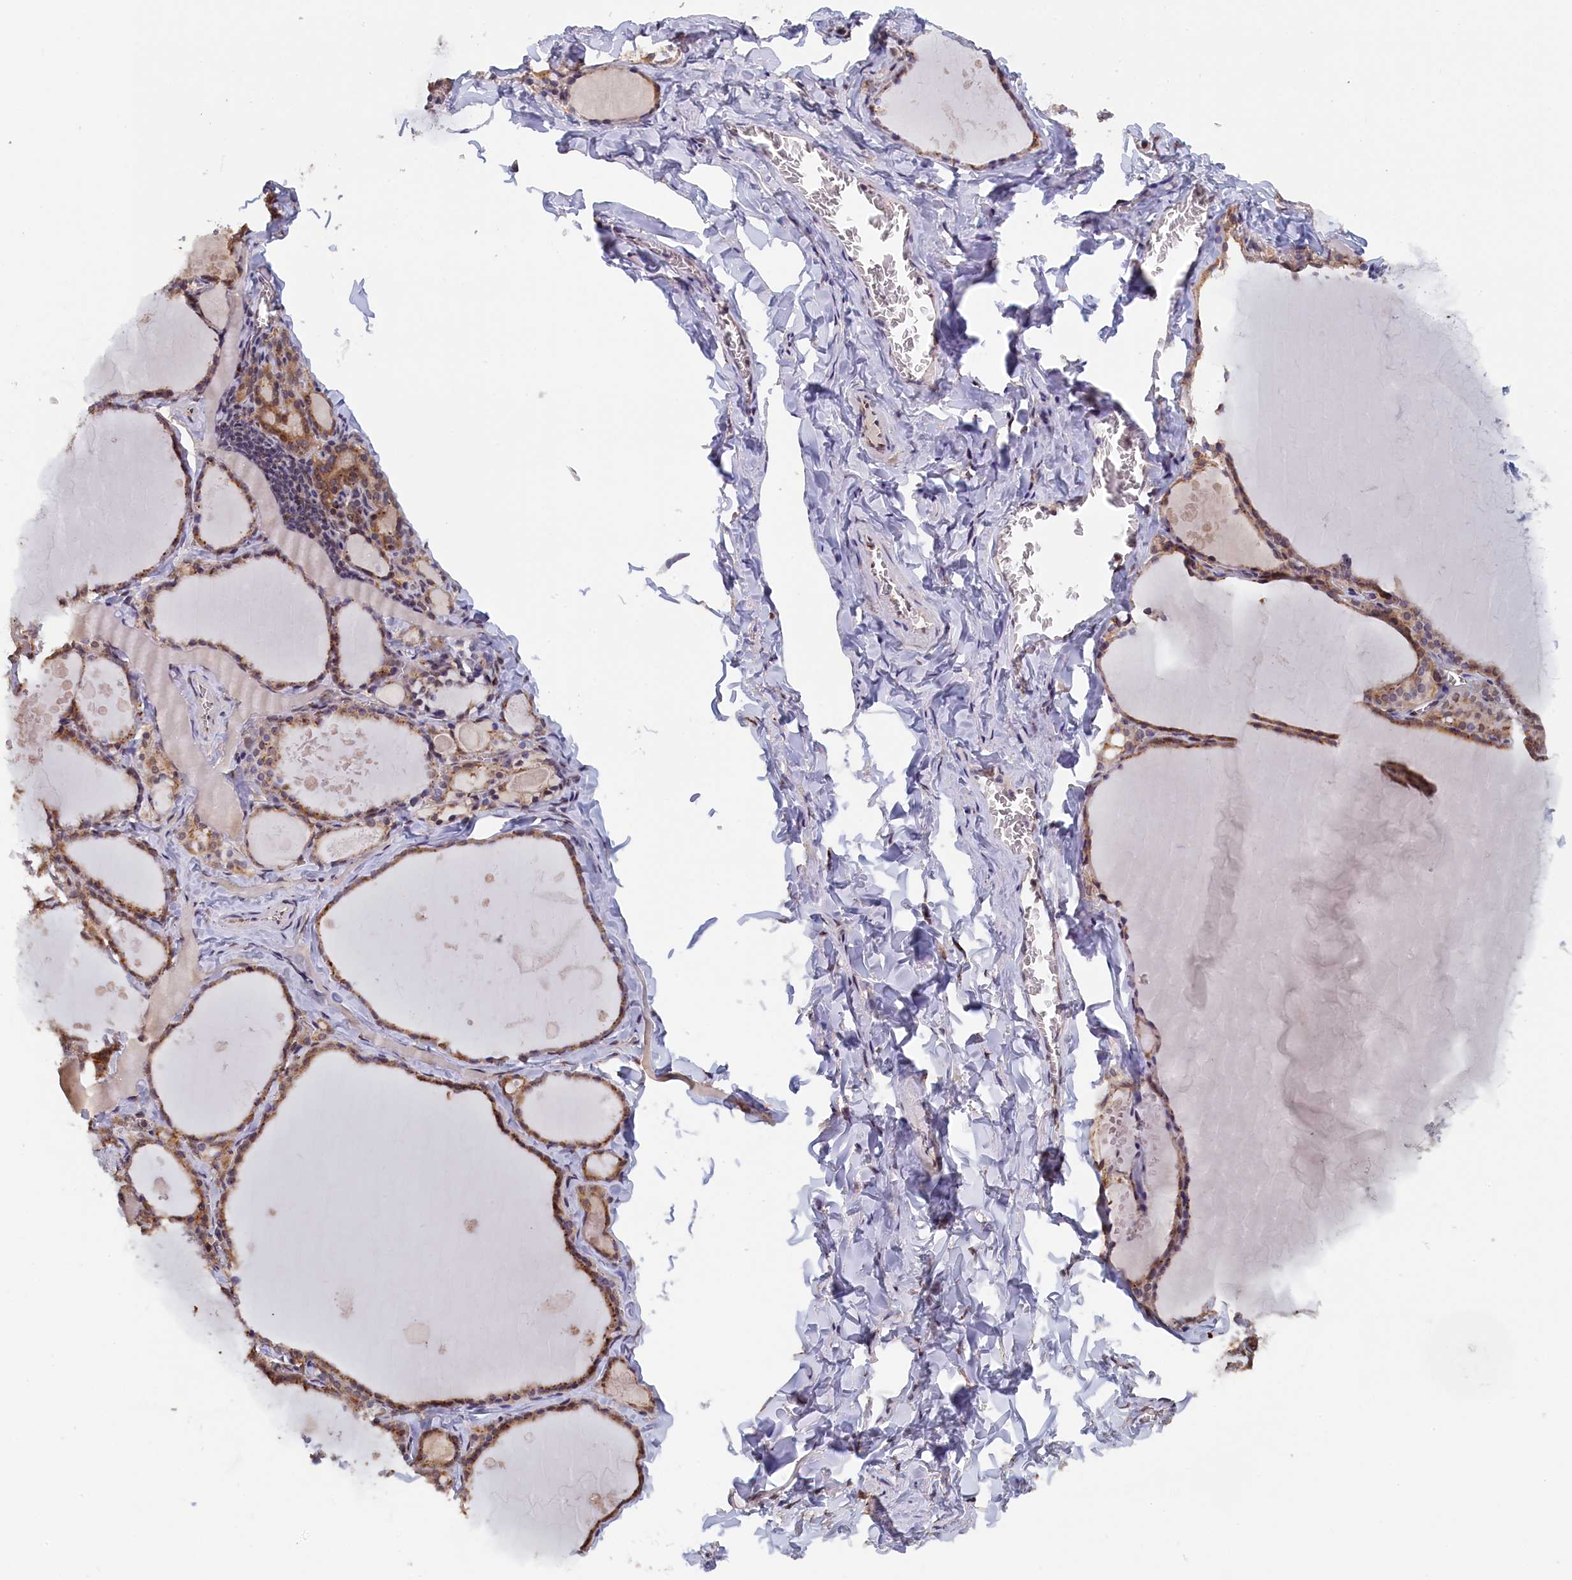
{"staining": {"intensity": "moderate", "quantity": ">75%", "location": "cytoplasmic/membranous"}, "tissue": "thyroid gland", "cell_type": "Glandular cells", "image_type": "normal", "snomed": [{"axis": "morphology", "description": "Normal tissue, NOS"}, {"axis": "topography", "description": "Thyroid gland"}], "caption": "Thyroid gland was stained to show a protein in brown. There is medium levels of moderate cytoplasmic/membranous expression in about >75% of glandular cells. The staining is performed using DAB (3,3'-diaminobenzidine) brown chromogen to label protein expression. The nuclei are counter-stained blue using hematoxylin.", "gene": "PIGQ", "patient": {"sex": "male", "age": 56}}